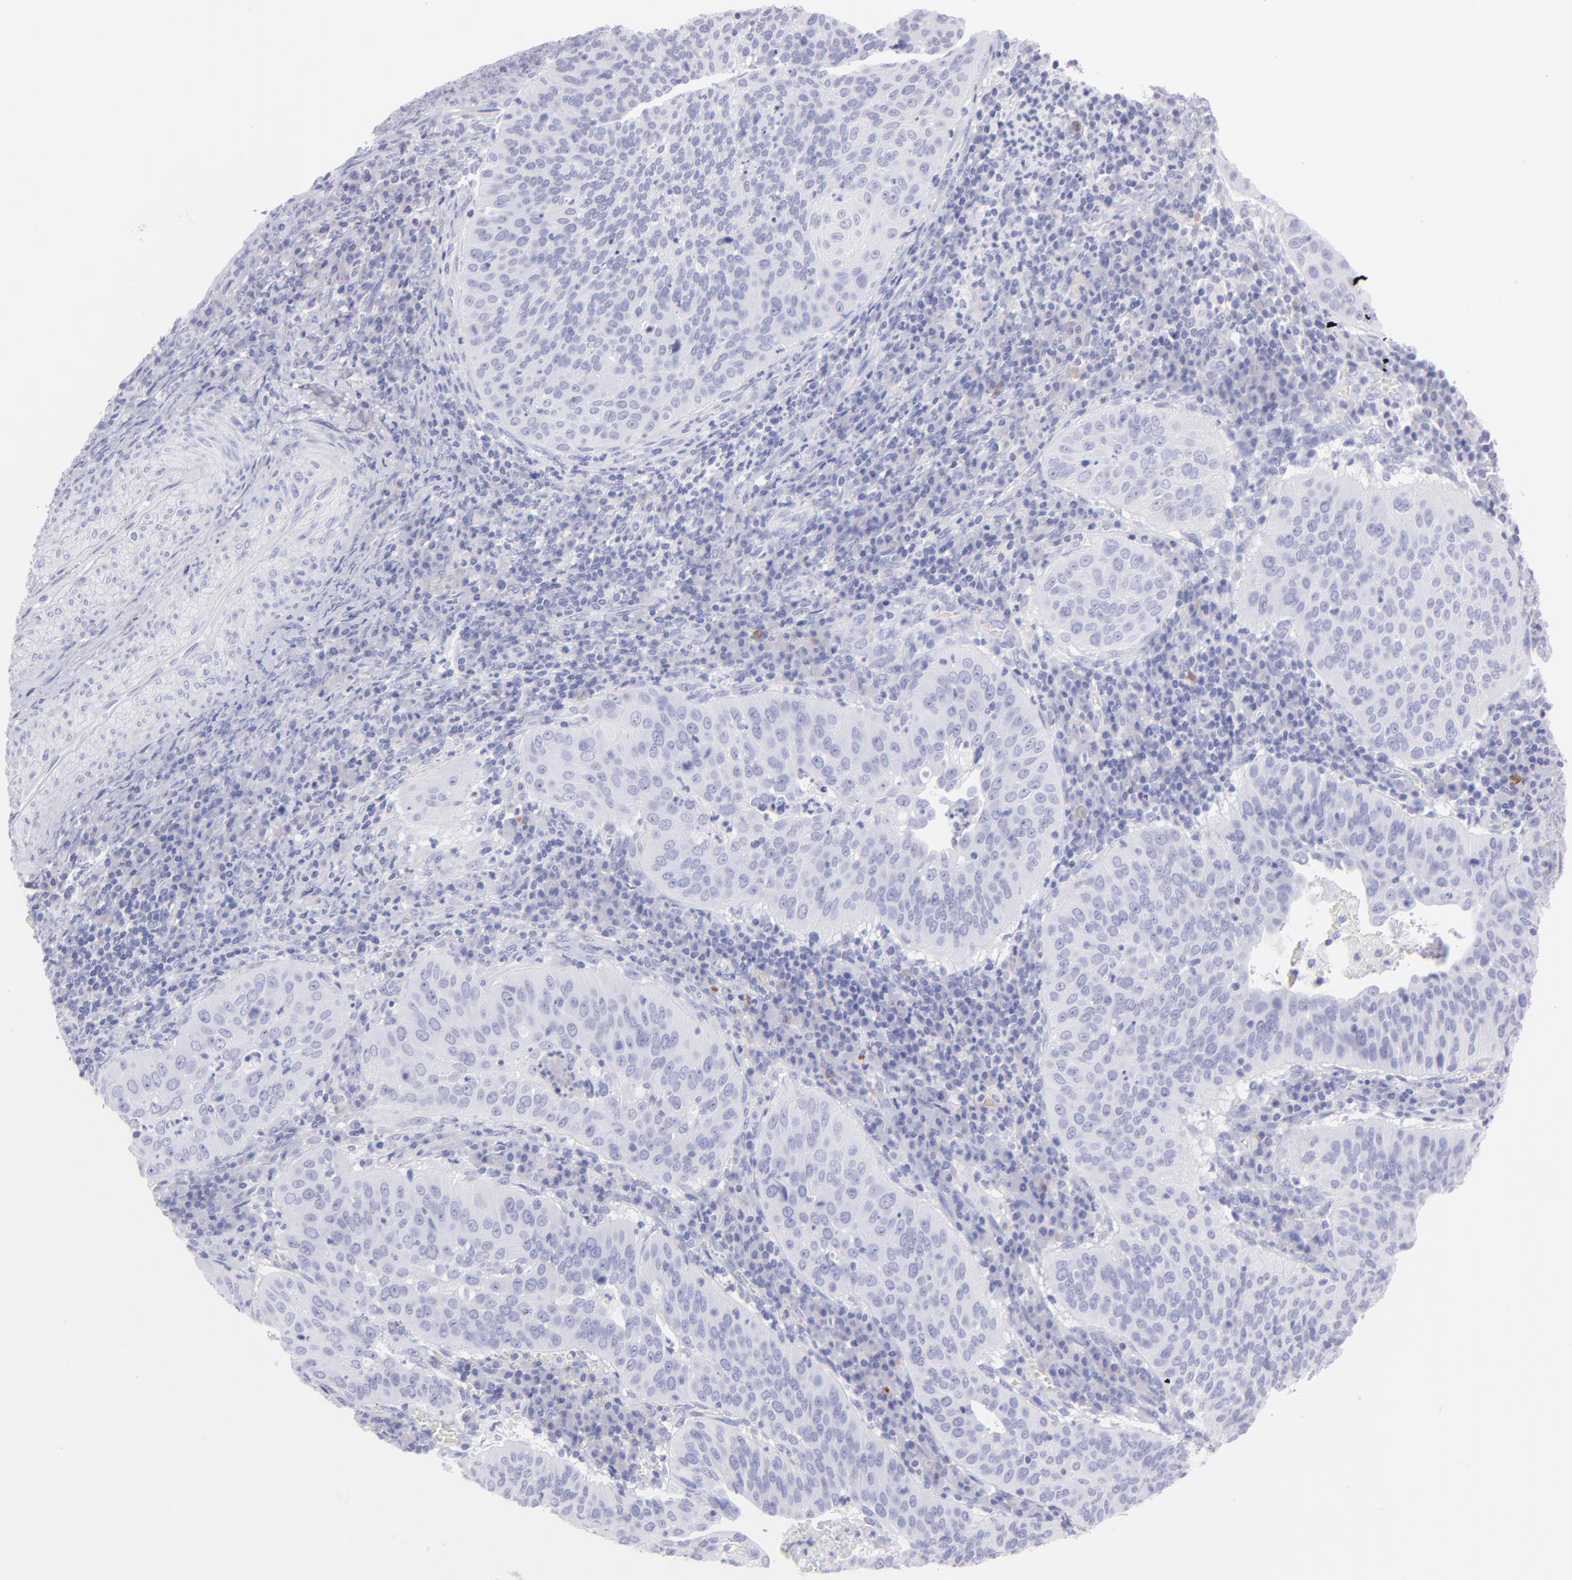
{"staining": {"intensity": "negative", "quantity": "none", "location": "none"}, "tissue": "cervical cancer", "cell_type": "Tumor cells", "image_type": "cancer", "snomed": [{"axis": "morphology", "description": "Squamous cell carcinoma, NOS"}, {"axis": "topography", "description": "Cervix"}], "caption": "Tumor cells show no significant protein positivity in cervical cancer (squamous cell carcinoma).", "gene": "SLC1A2", "patient": {"sex": "female", "age": 39}}